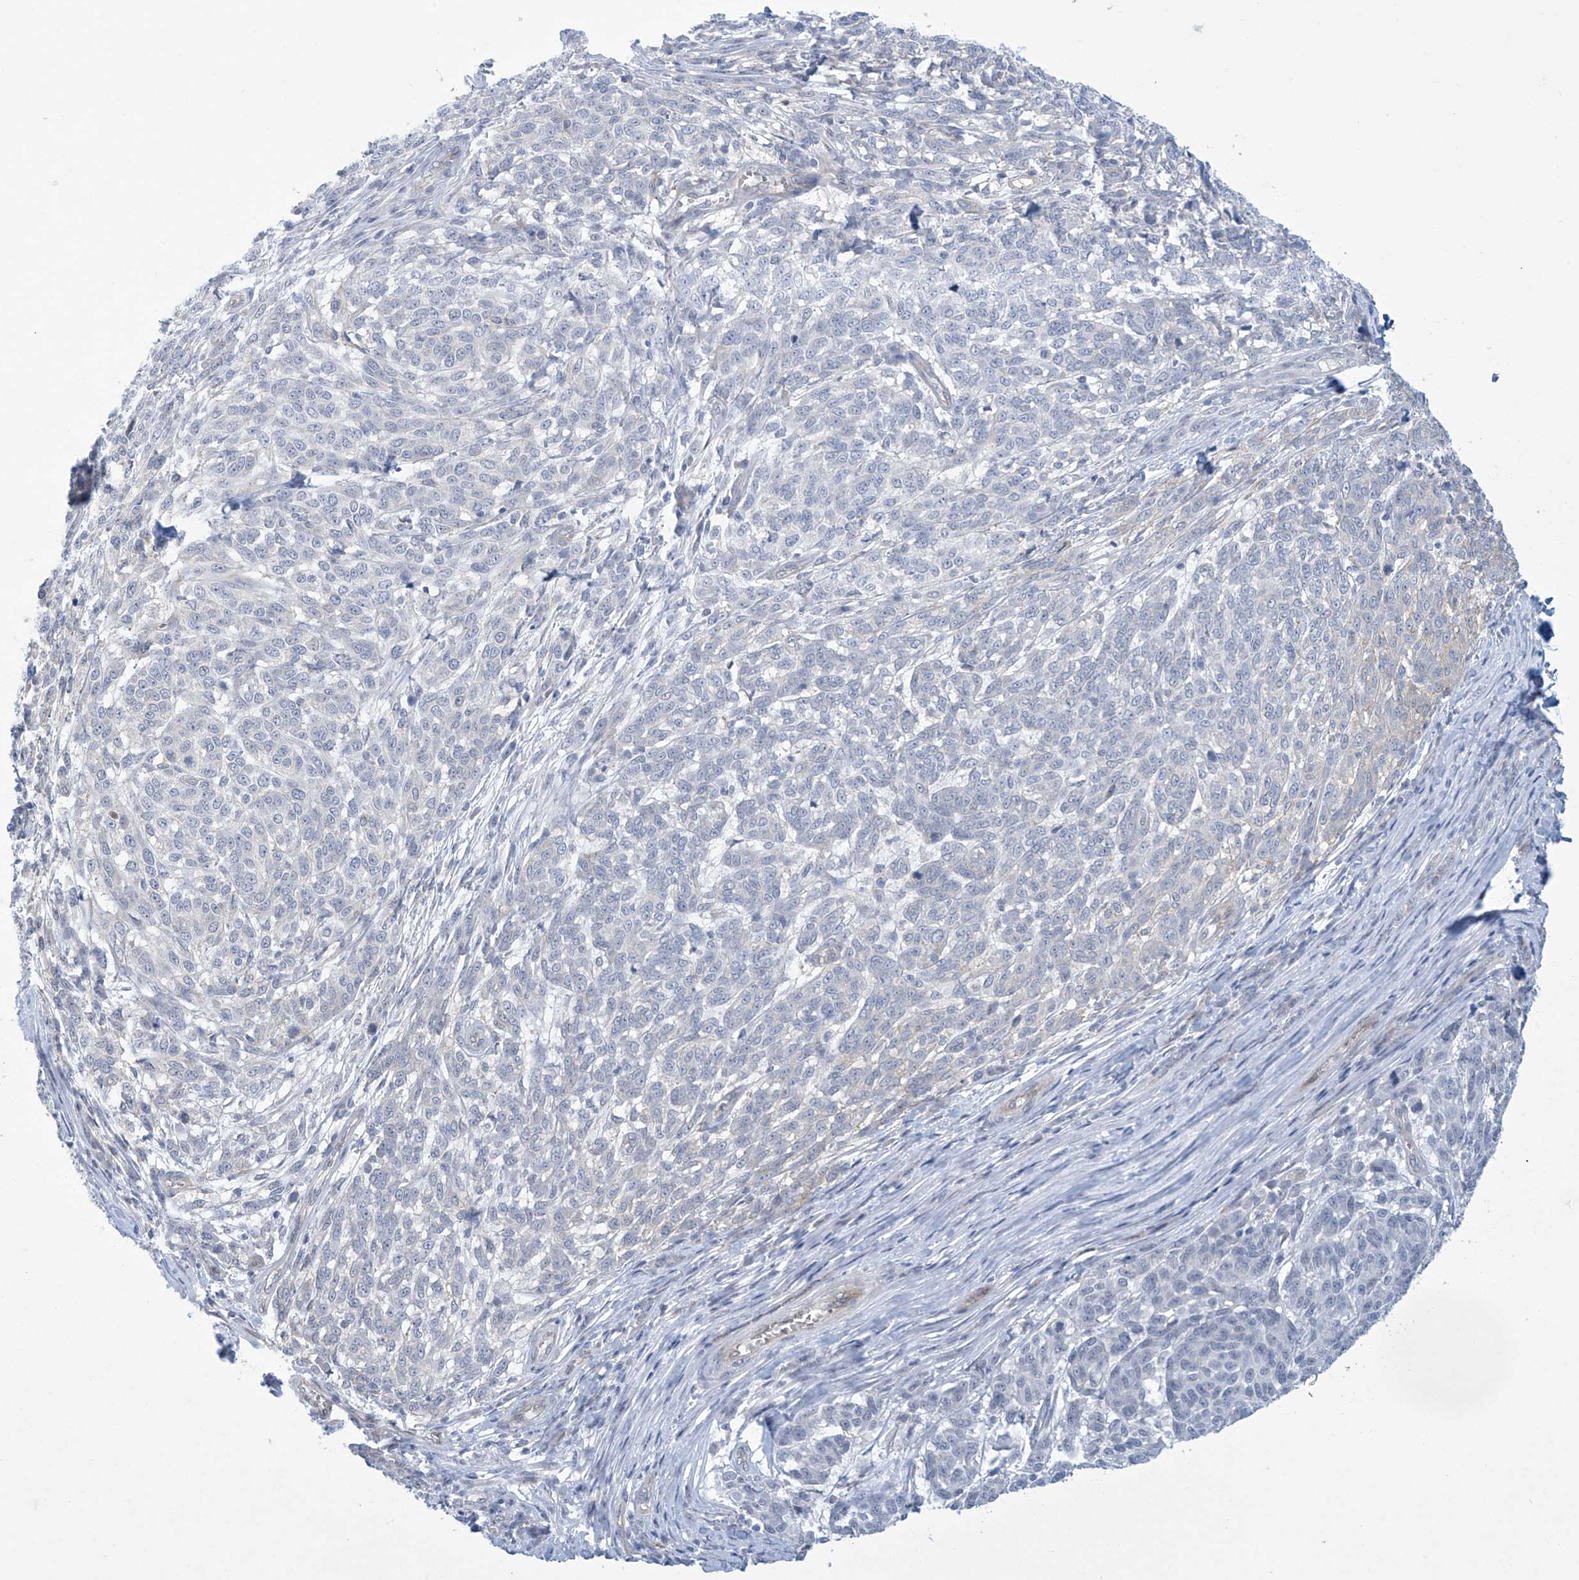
{"staining": {"intensity": "negative", "quantity": "none", "location": "none"}, "tissue": "melanoma", "cell_type": "Tumor cells", "image_type": "cancer", "snomed": [{"axis": "morphology", "description": "Malignant melanoma, NOS"}, {"axis": "topography", "description": "Skin"}], "caption": "Micrograph shows no protein expression in tumor cells of melanoma tissue.", "gene": "ABHD13", "patient": {"sex": "male", "age": 49}}